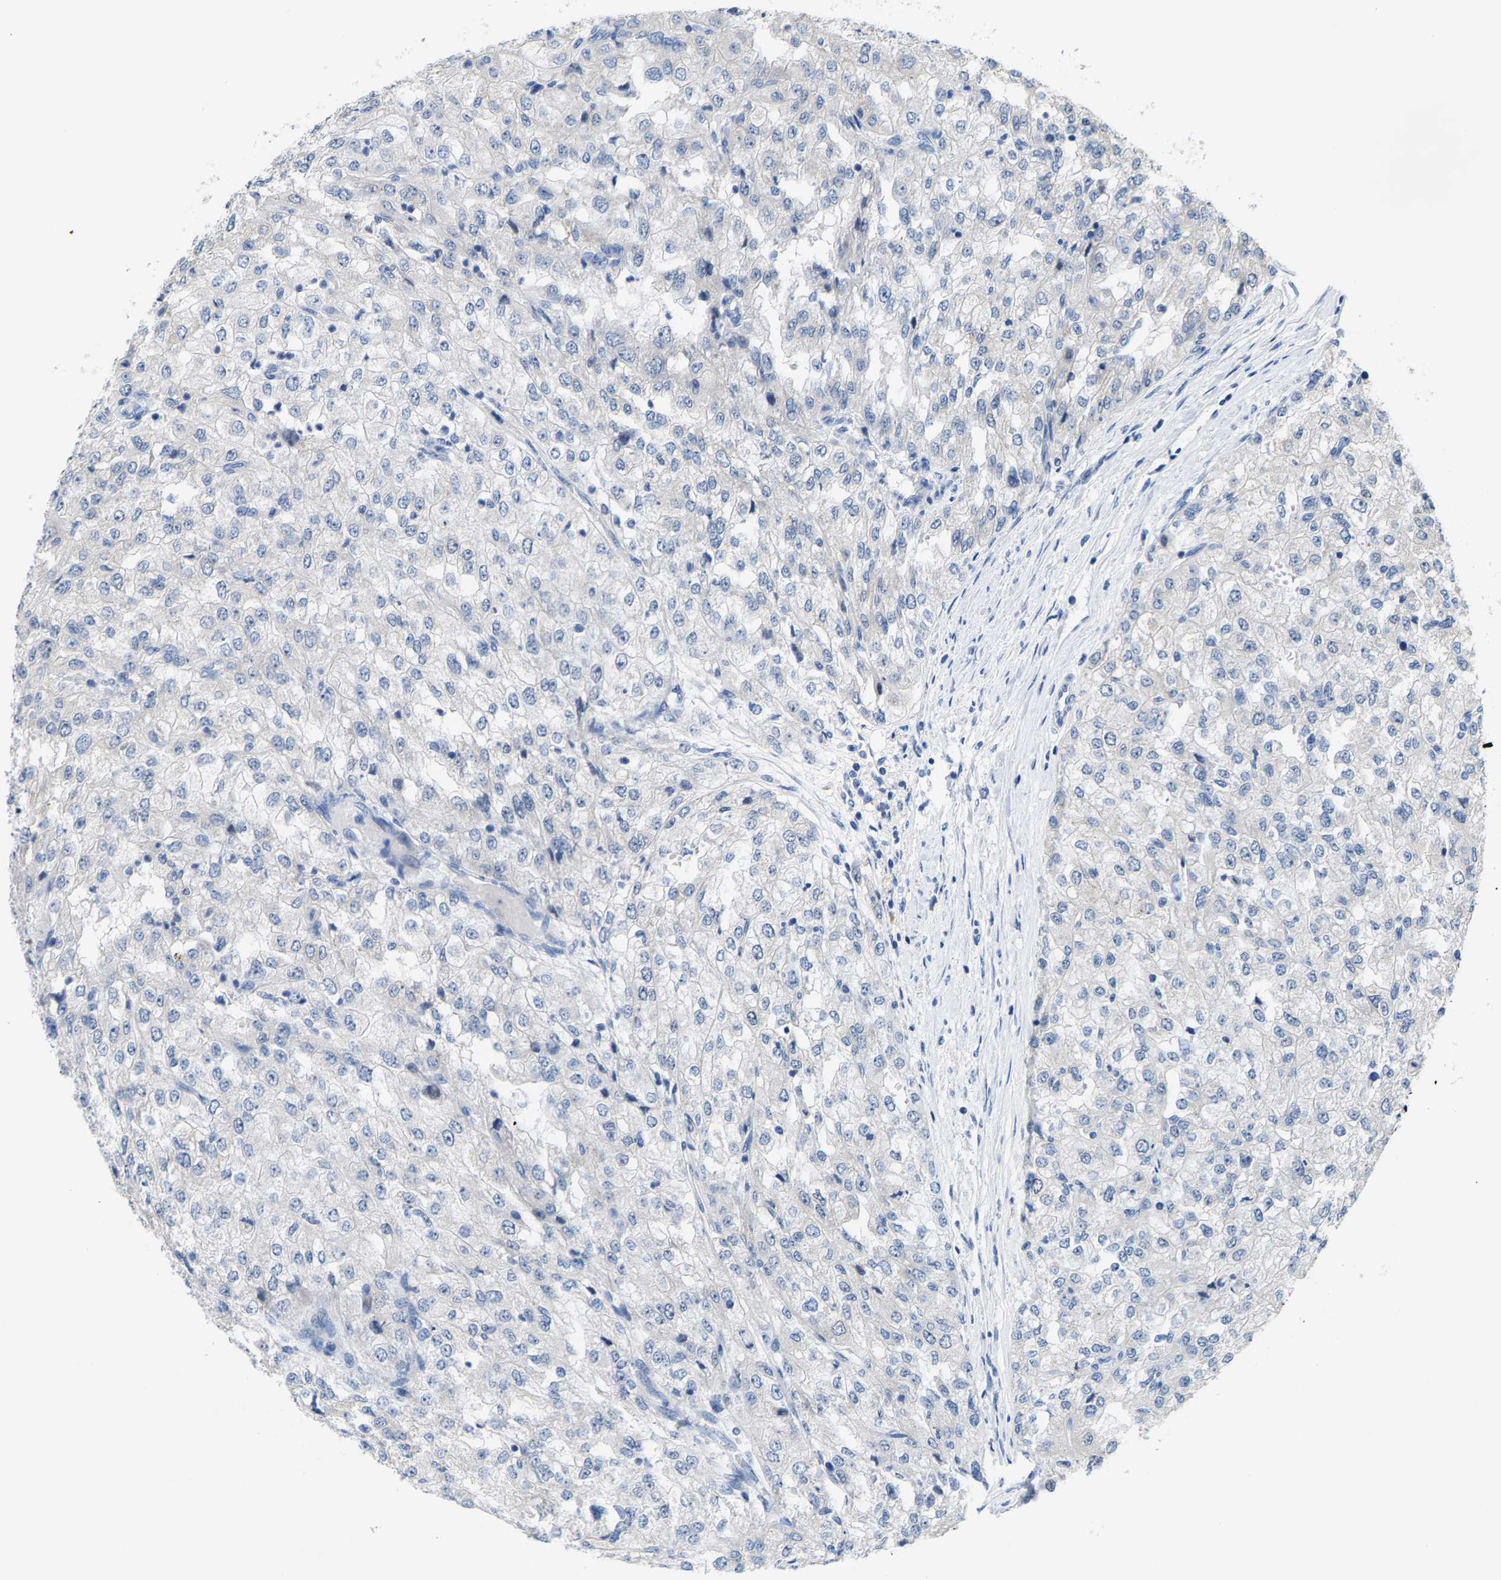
{"staining": {"intensity": "negative", "quantity": "none", "location": "none"}, "tissue": "renal cancer", "cell_type": "Tumor cells", "image_type": "cancer", "snomed": [{"axis": "morphology", "description": "Adenocarcinoma, NOS"}, {"axis": "topography", "description": "Kidney"}], "caption": "High magnification brightfield microscopy of renal adenocarcinoma stained with DAB (brown) and counterstained with hematoxylin (blue): tumor cells show no significant positivity. (Stains: DAB IHC with hematoxylin counter stain, Microscopy: brightfield microscopy at high magnification).", "gene": "KLHL1", "patient": {"sex": "female", "age": 54}}